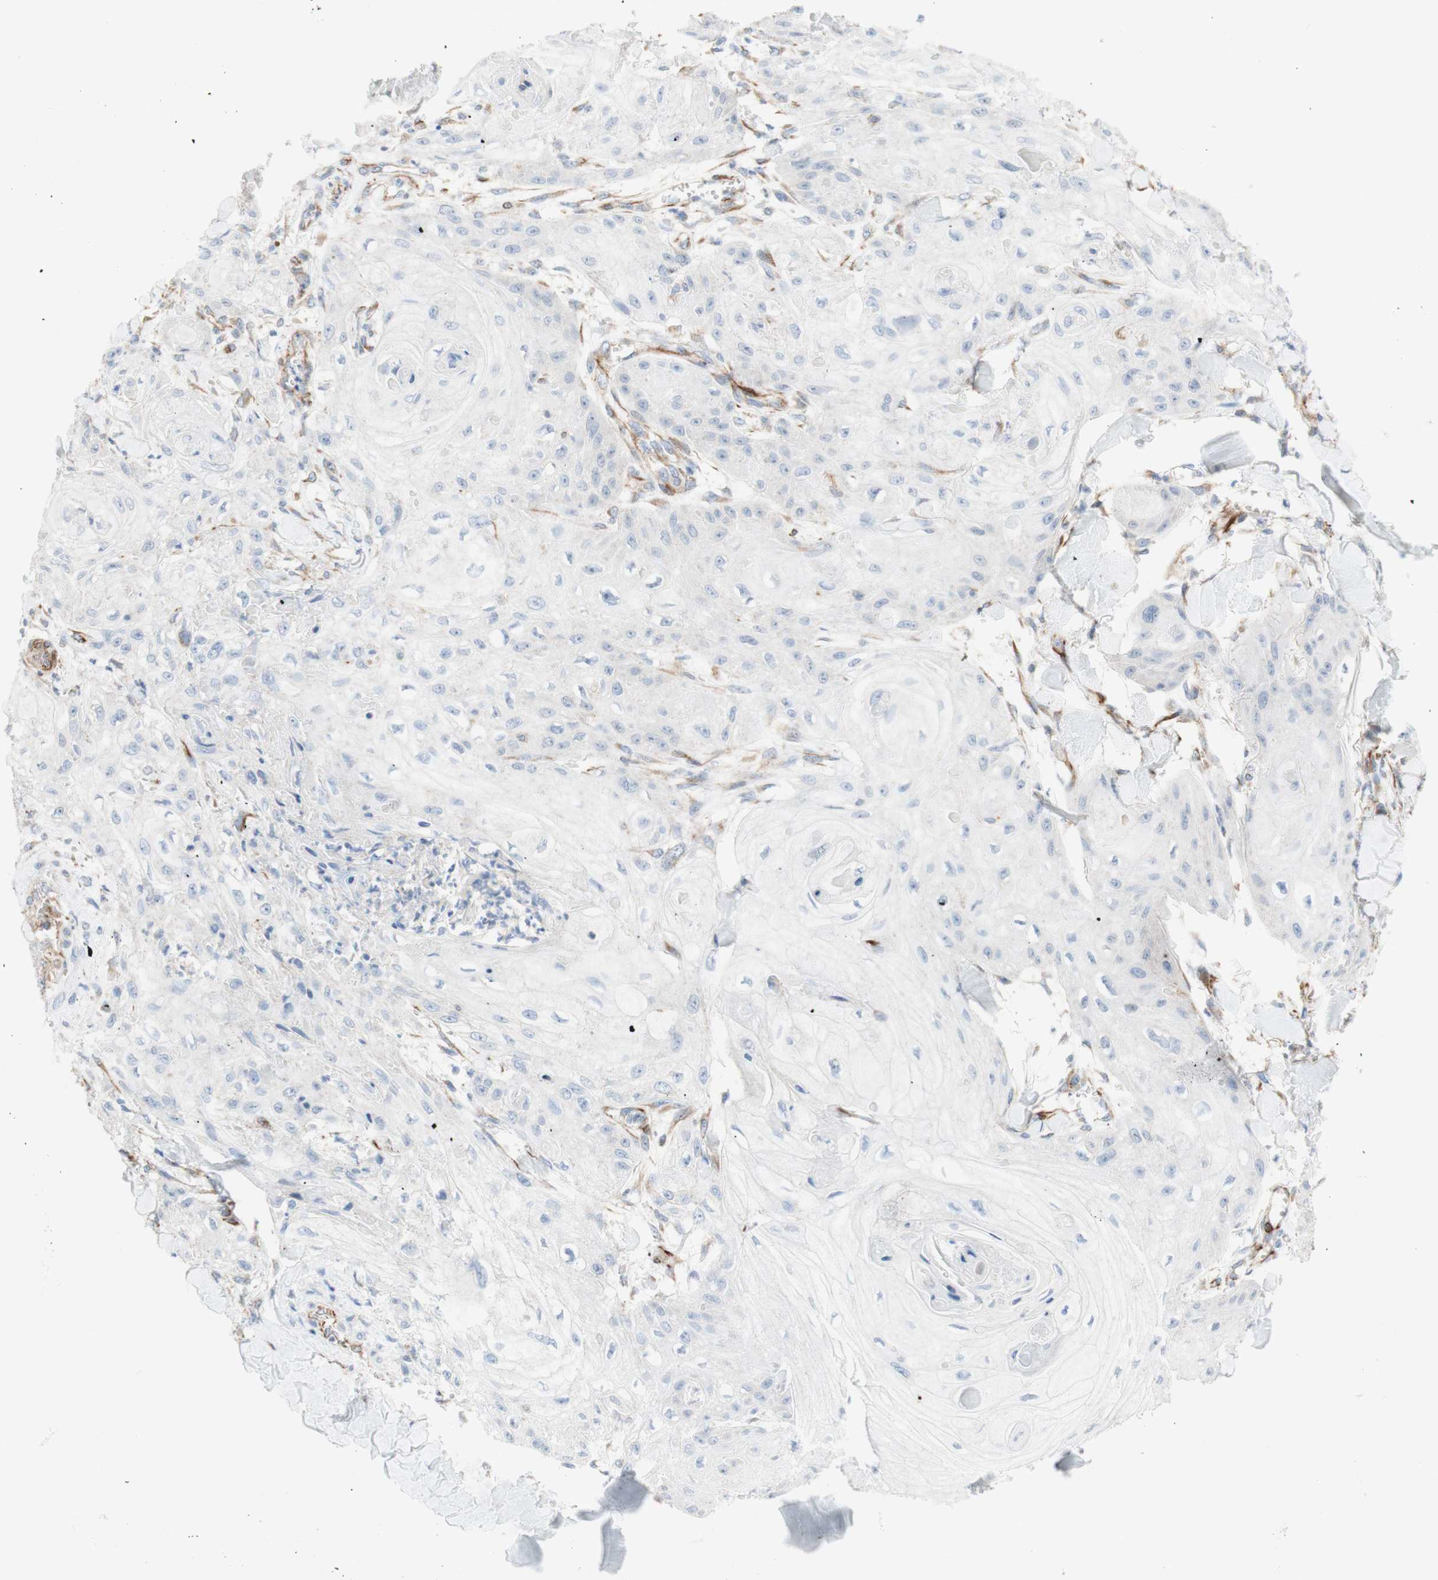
{"staining": {"intensity": "negative", "quantity": "none", "location": "none"}, "tissue": "skin cancer", "cell_type": "Tumor cells", "image_type": "cancer", "snomed": [{"axis": "morphology", "description": "Squamous cell carcinoma, NOS"}, {"axis": "topography", "description": "Skin"}], "caption": "Immunohistochemistry histopathology image of neoplastic tissue: skin squamous cell carcinoma stained with DAB (3,3'-diaminobenzidine) reveals no significant protein staining in tumor cells.", "gene": "POU2AF1", "patient": {"sex": "male", "age": 74}}